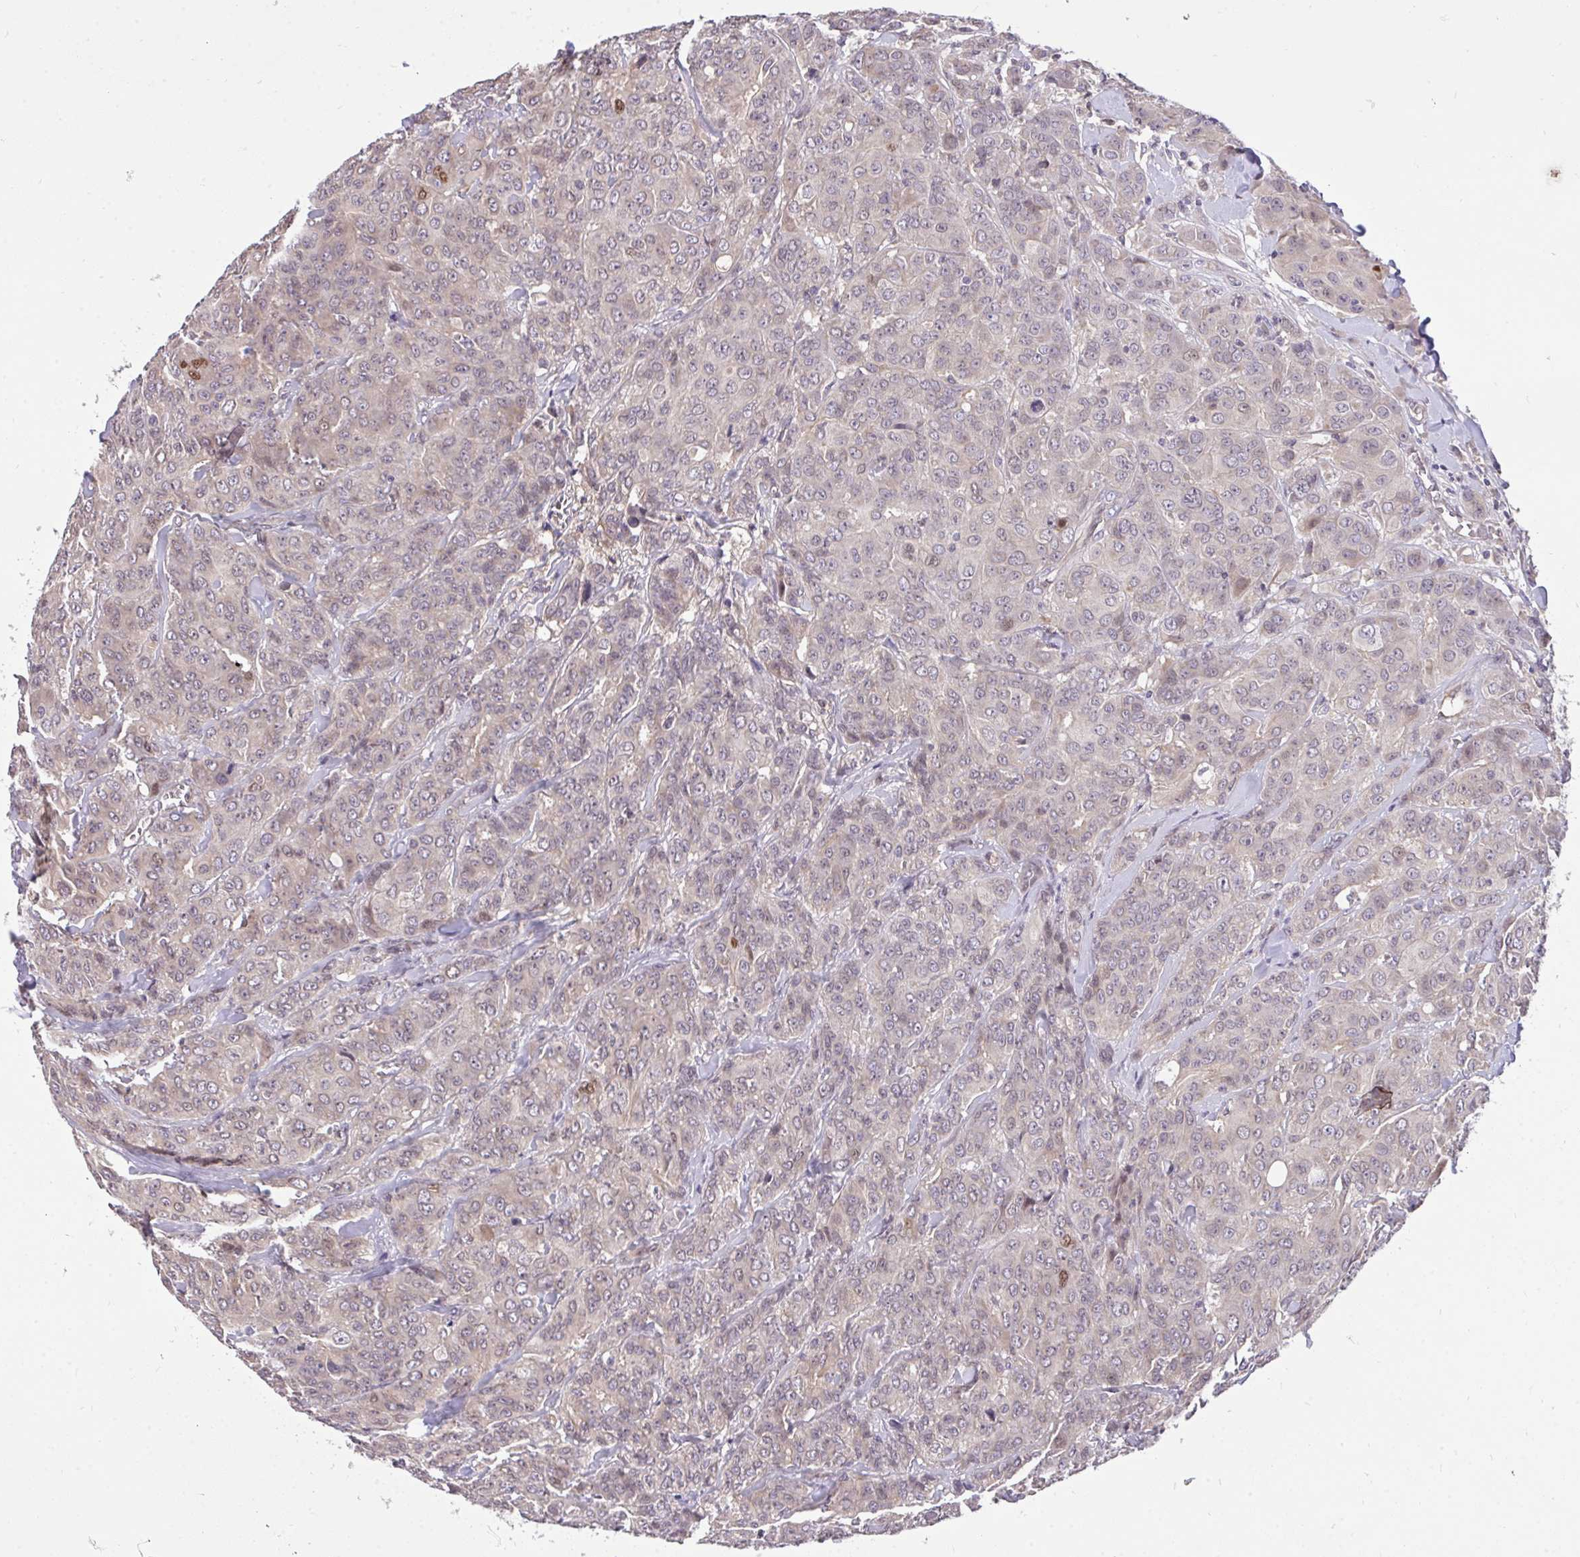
{"staining": {"intensity": "weak", "quantity": "<25%", "location": "nuclear"}, "tissue": "breast cancer", "cell_type": "Tumor cells", "image_type": "cancer", "snomed": [{"axis": "morphology", "description": "Normal tissue, NOS"}, {"axis": "morphology", "description": "Duct carcinoma"}, {"axis": "topography", "description": "Breast"}], "caption": "A high-resolution photomicrograph shows IHC staining of infiltrating ductal carcinoma (breast), which exhibits no significant positivity in tumor cells.", "gene": "C19orf54", "patient": {"sex": "female", "age": 43}}